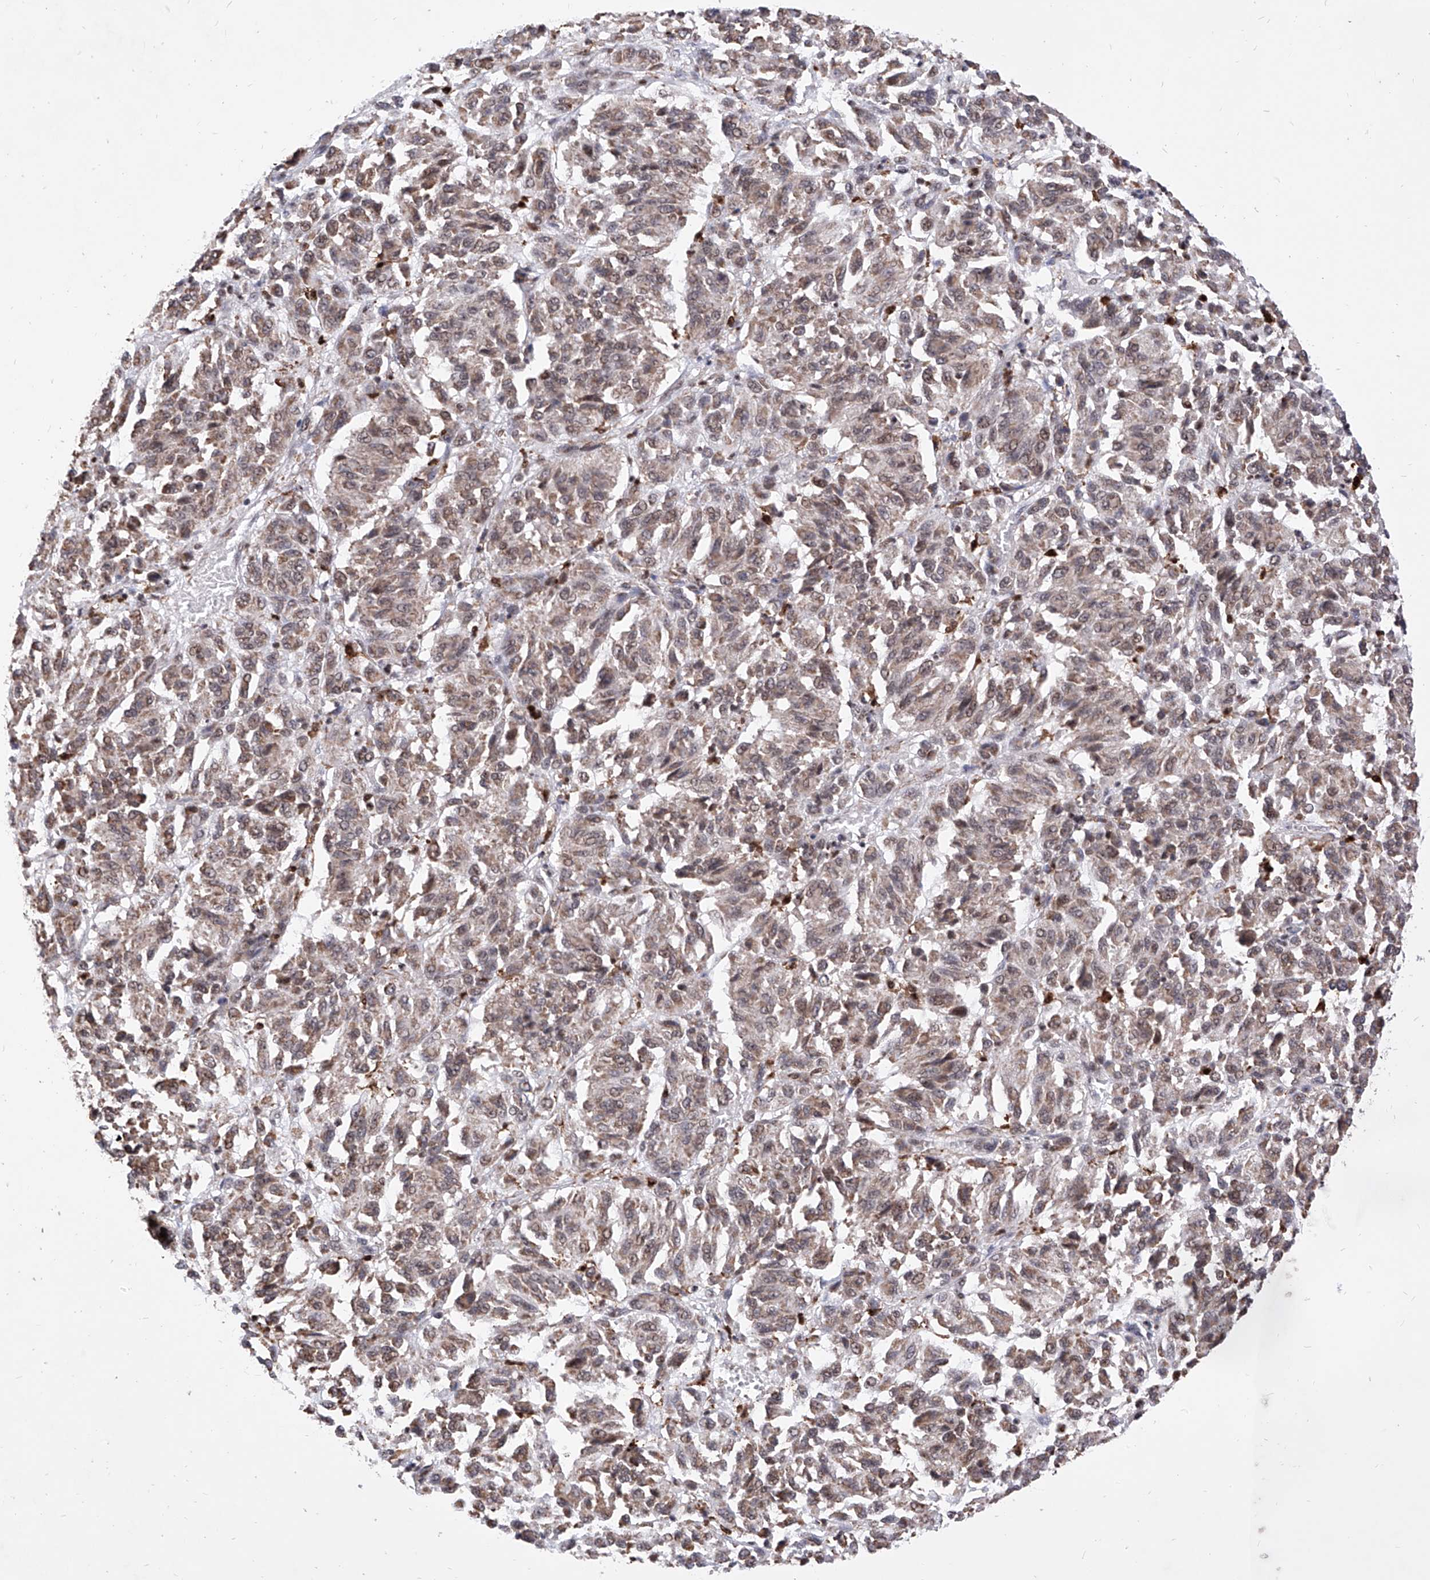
{"staining": {"intensity": "weak", "quantity": ">75%", "location": "cytoplasmic/membranous,nuclear"}, "tissue": "melanoma", "cell_type": "Tumor cells", "image_type": "cancer", "snomed": [{"axis": "morphology", "description": "Malignant melanoma, Metastatic site"}, {"axis": "topography", "description": "Lung"}], "caption": "Protein expression analysis of human malignant melanoma (metastatic site) reveals weak cytoplasmic/membranous and nuclear staining in approximately >75% of tumor cells.", "gene": "PHF5A", "patient": {"sex": "male", "age": 64}}